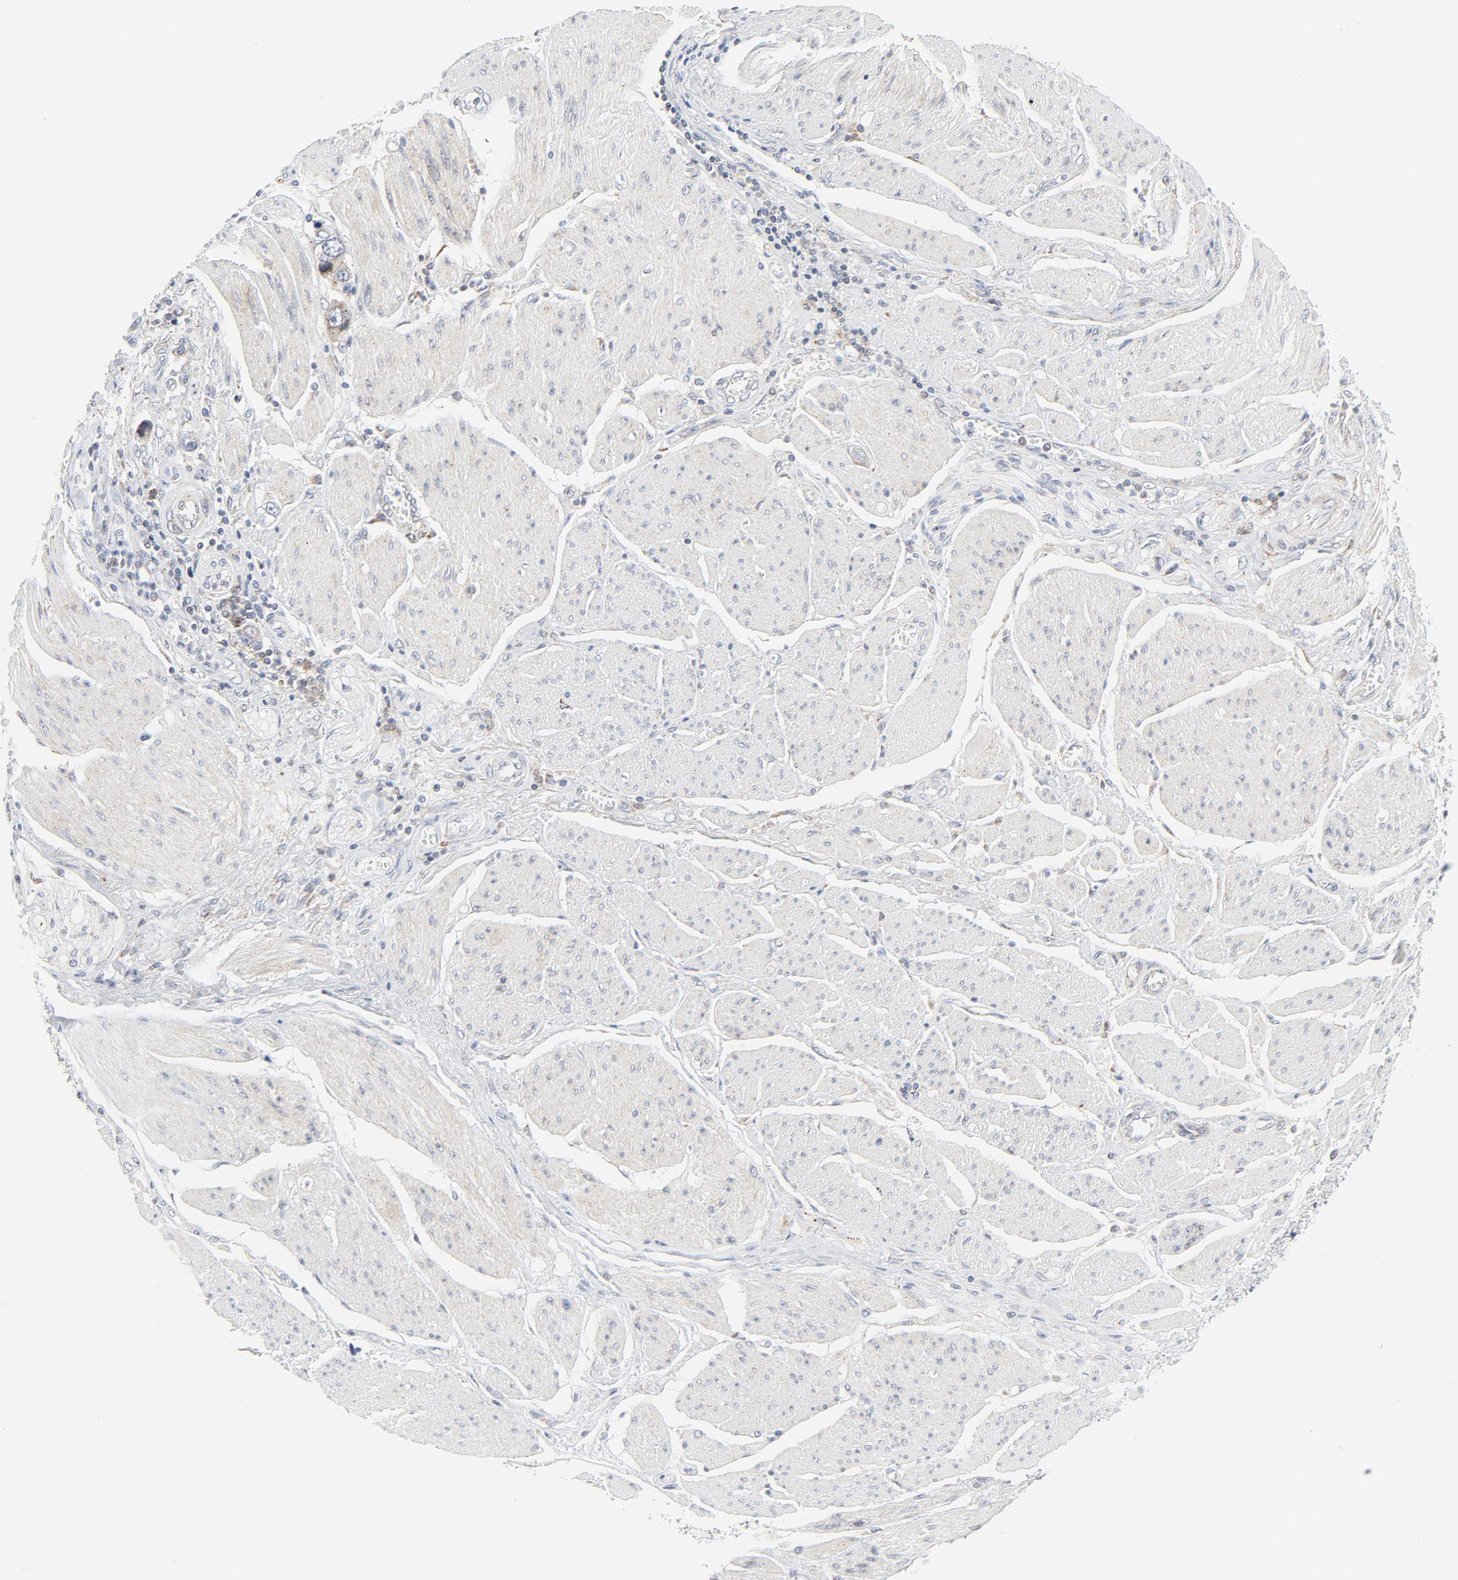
{"staining": {"intensity": "weak", "quantity": "<25%", "location": "cytoplasmic/membranous"}, "tissue": "stomach cancer", "cell_type": "Tumor cells", "image_type": "cancer", "snomed": [{"axis": "morphology", "description": "Adenocarcinoma, NOS"}, {"axis": "topography", "description": "Pancreas"}, {"axis": "topography", "description": "Stomach, upper"}], "caption": "IHC photomicrograph of human stomach adenocarcinoma stained for a protein (brown), which displays no positivity in tumor cells.", "gene": "LRP6", "patient": {"sex": "male", "age": 77}}